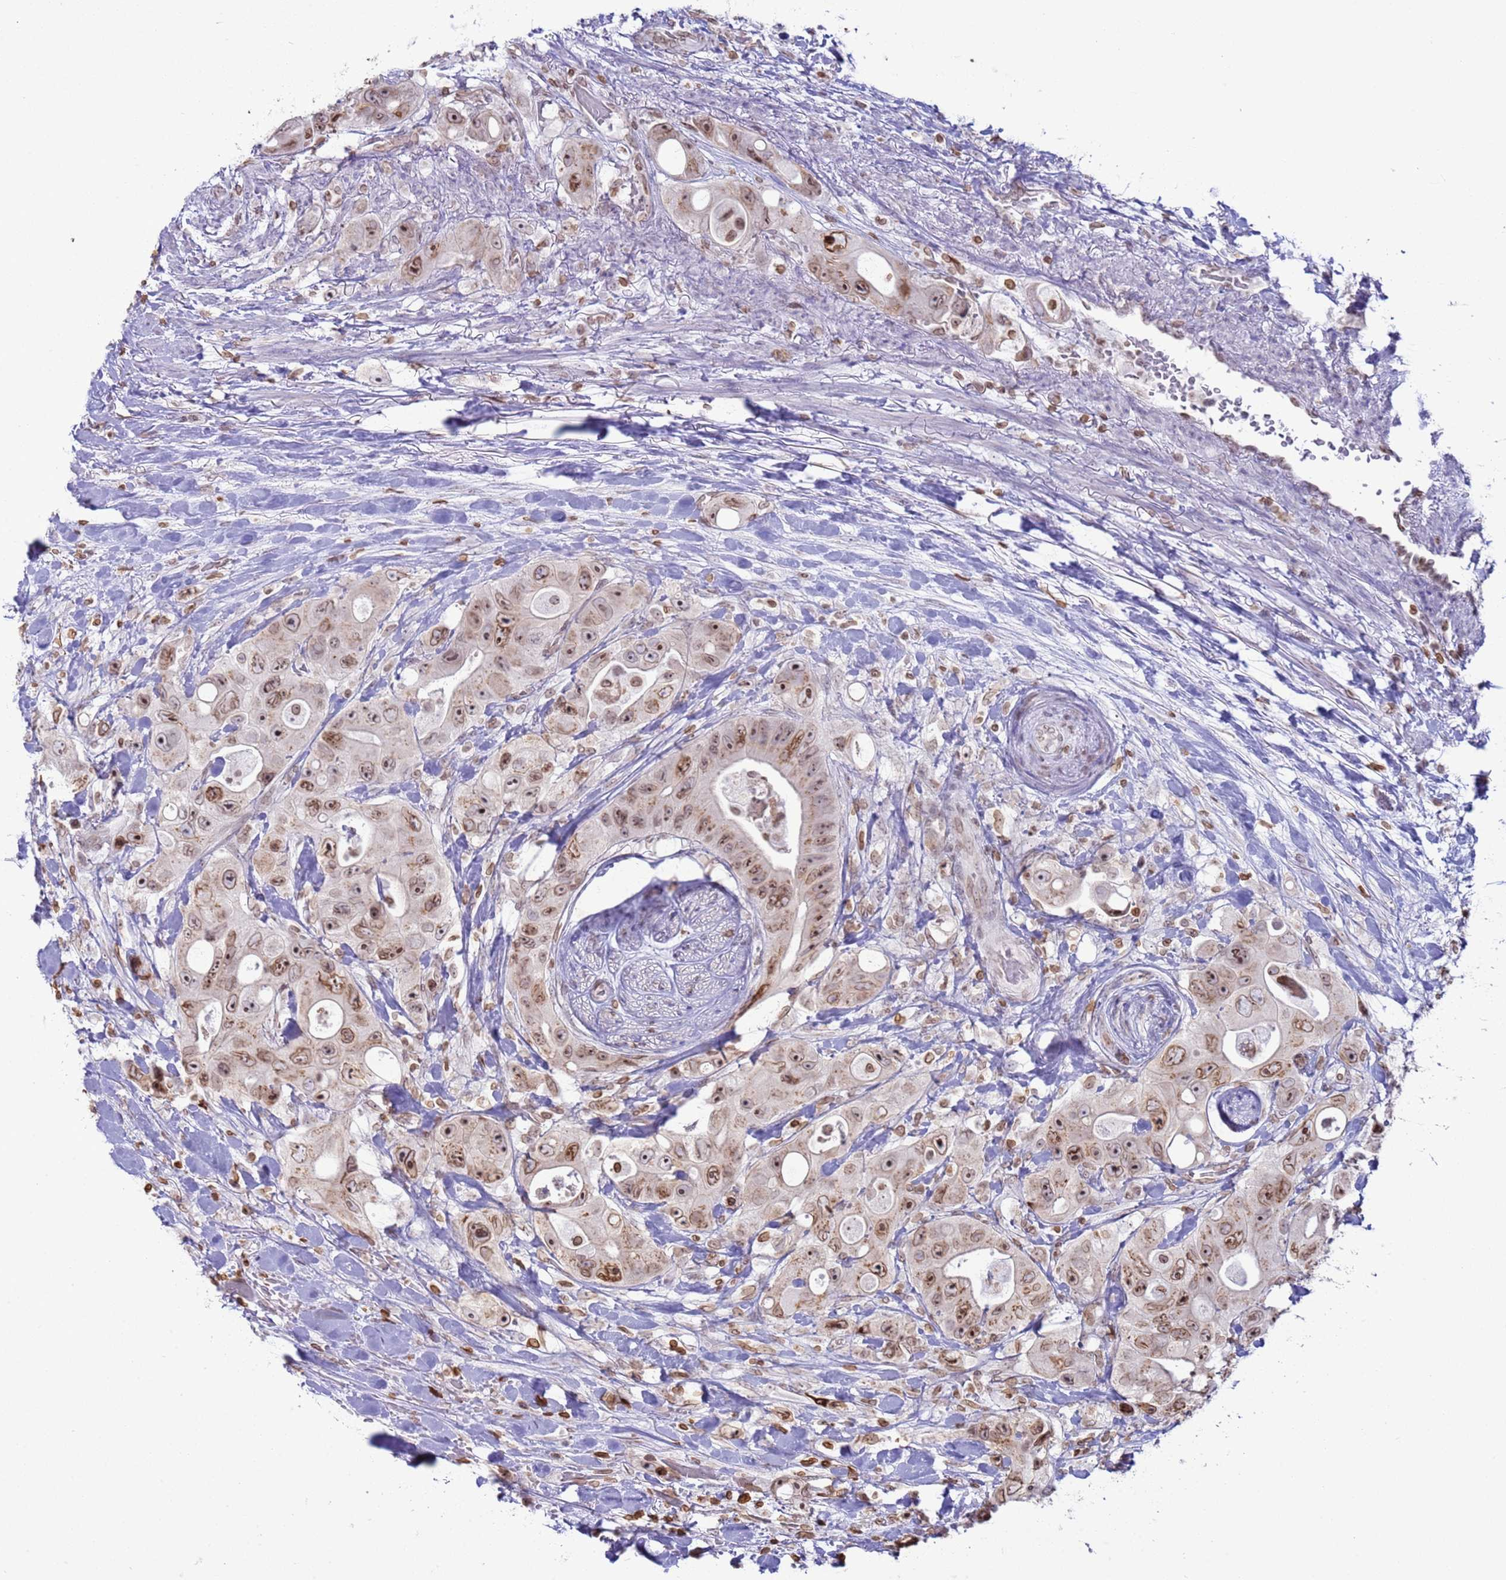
{"staining": {"intensity": "moderate", "quantity": ">75%", "location": "cytoplasmic/membranous,nuclear"}, "tissue": "colorectal cancer", "cell_type": "Tumor cells", "image_type": "cancer", "snomed": [{"axis": "morphology", "description": "Adenocarcinoma, NOS"}, {"axis": "topography", "description": "Colon"}], "caption": "Immunohistochemical staining of human colorectal adenocarcinoma exhibits medium levels of moderate cytoplasmic/membranous and nuclear protein staining in approximately >75% of tumor cells. Using DAB (brown) and hematoxylin (blue) stains, captured at high magnification using brightfield microscopy.", "gene": "DHX37", "patient": {"sex": "female", "age": 46}}